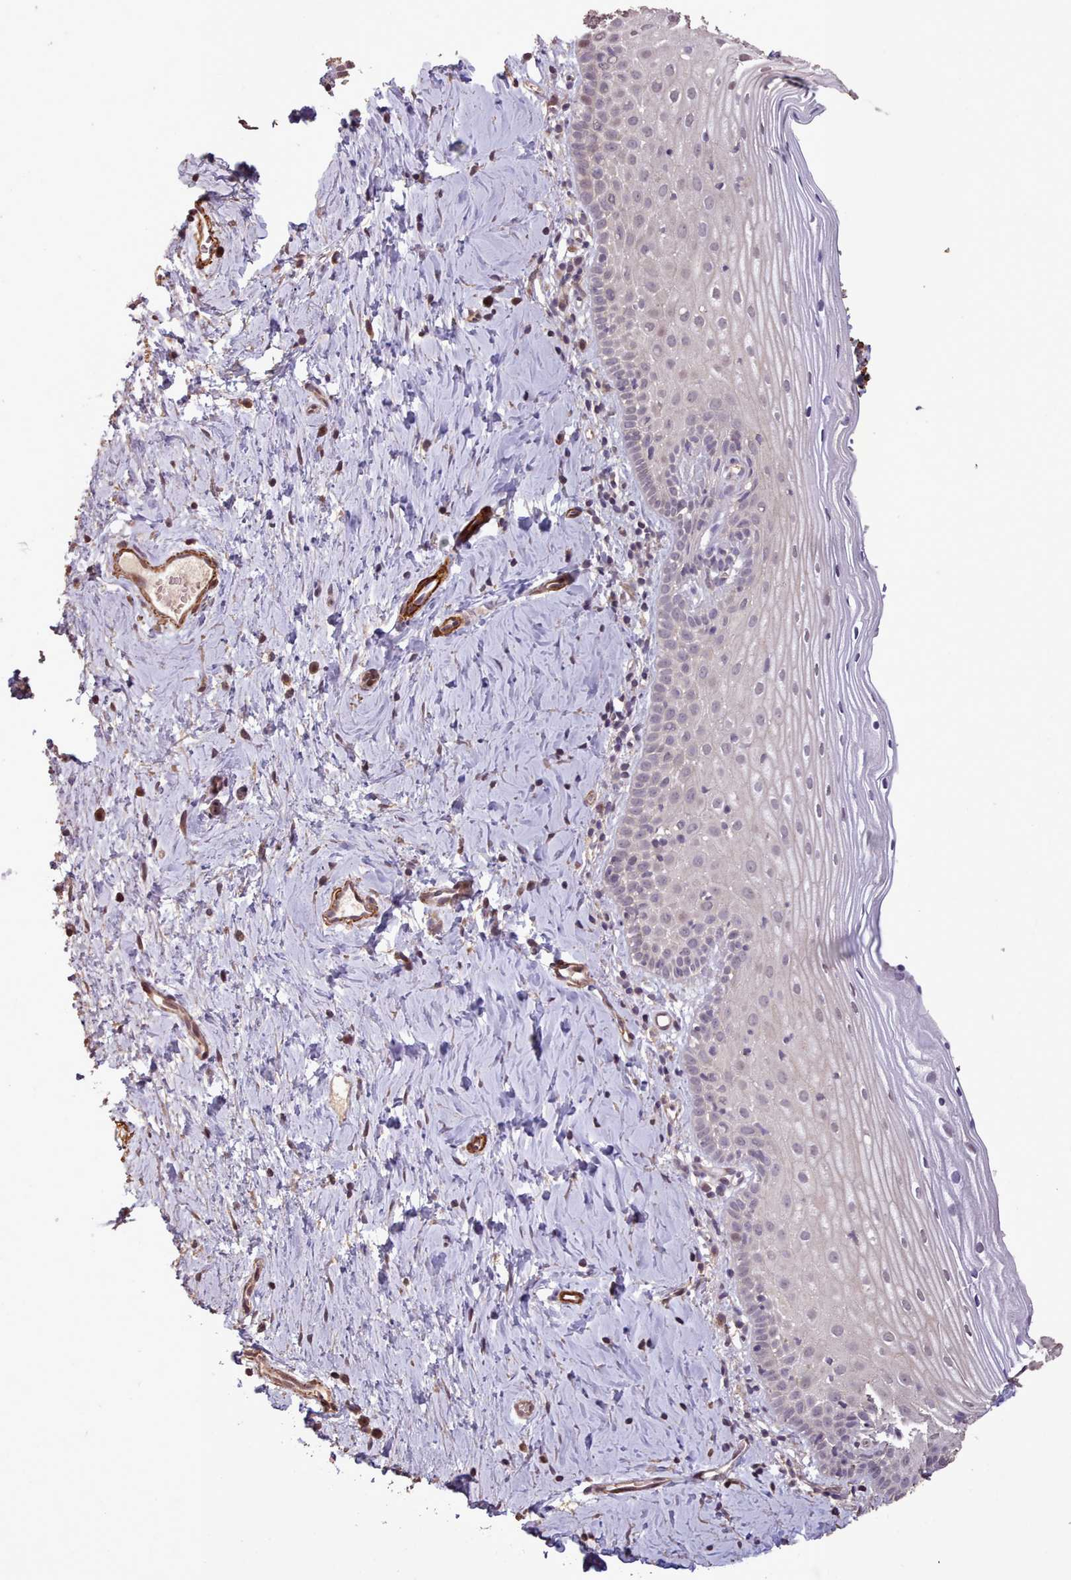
{"staining": {"intensity": "moderate", "quantity": "<25%", "location": "cytoplasmic/membranous,nuclear"}, "tissue": "cervix", "cell_type": "Glandular cells", "image_type": "normal", "snomed": [{"axis": "morphology", "description": "Normal tissue, NOS"}, {"axis": "topography", "description": "Cervix"}], "caption": "Moderate cytoplasmic/membranous,nuclear staining is appreciated in about <25% of glandular cells in unremarkable cervix.", "gene": "NLRC4", "patient": {"sex": "female", "age": 44}}